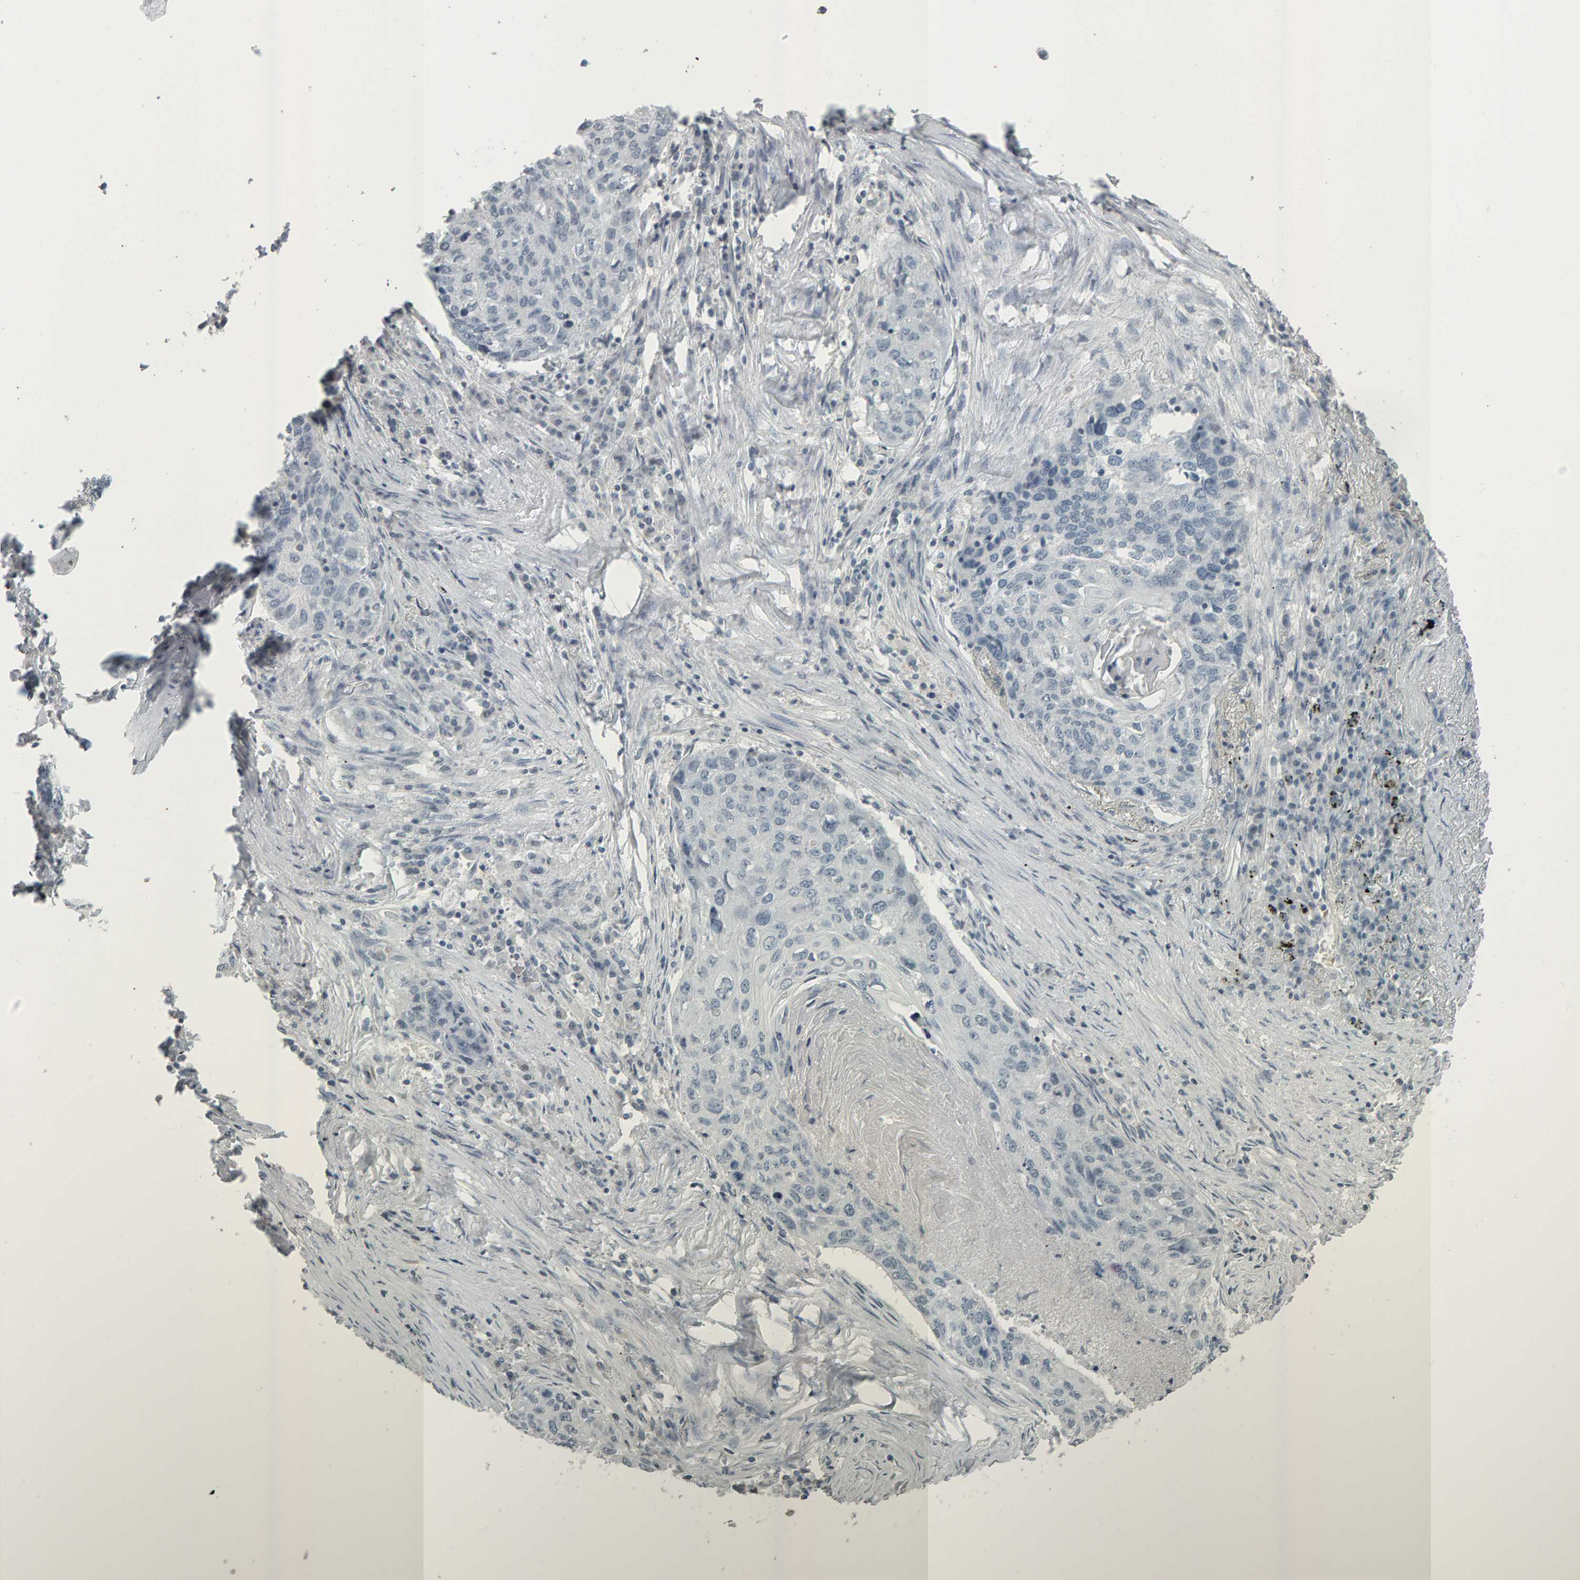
{"staining": {"intensity": "negative", "quantity": "none", "location": "none"}, "tissue": "lung cancer", "cell_type": "Tumor cells", "image_type": "cancer", "snomed": [{"axis": "morphology", "description": "Squamous cell carcinoma, NOS"}, {"axis": "topography", "description": "Lung"}], "caption": "Lung cancer (squamous cell carcinoma) was stained to show a protein in brown. There is no significant expression in tumor cells.", "gene": "PYY", "patient": {"sex": "female", "age": 63}}